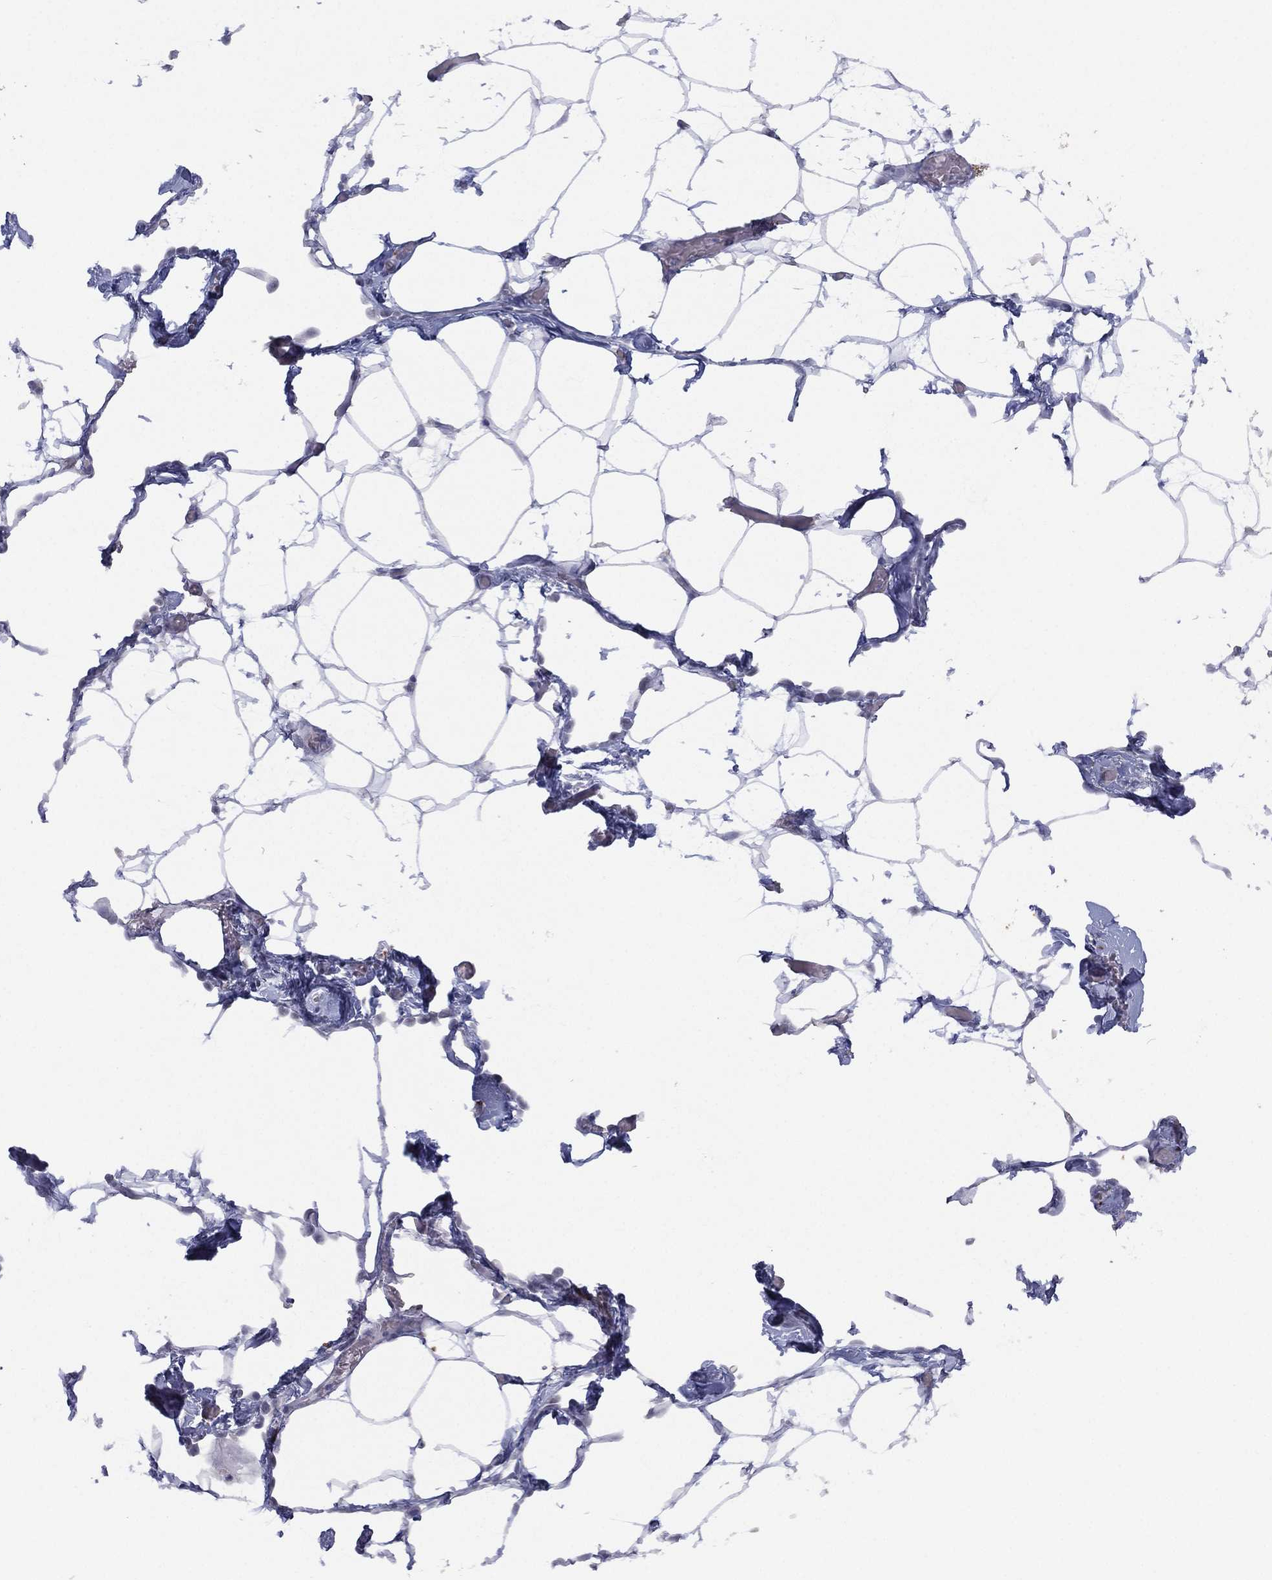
{"staining": {"intensity": "negative", "quantity": "none", "location": "none"}, "tissue": "adipose tissue", "cell_type": "Adipocytes", "image_type": "normal", "snomed": [{"axis": "morphology", "description": "Normal tissue, NOS"}, {"axis": "topography", "description": "Adipose tissue"}], "caption": "IHC of normal human adipose tissue shows no expression in adipocytes.", "gene": "DDAH1", "patient": {"sex": "male", "age": 57}}